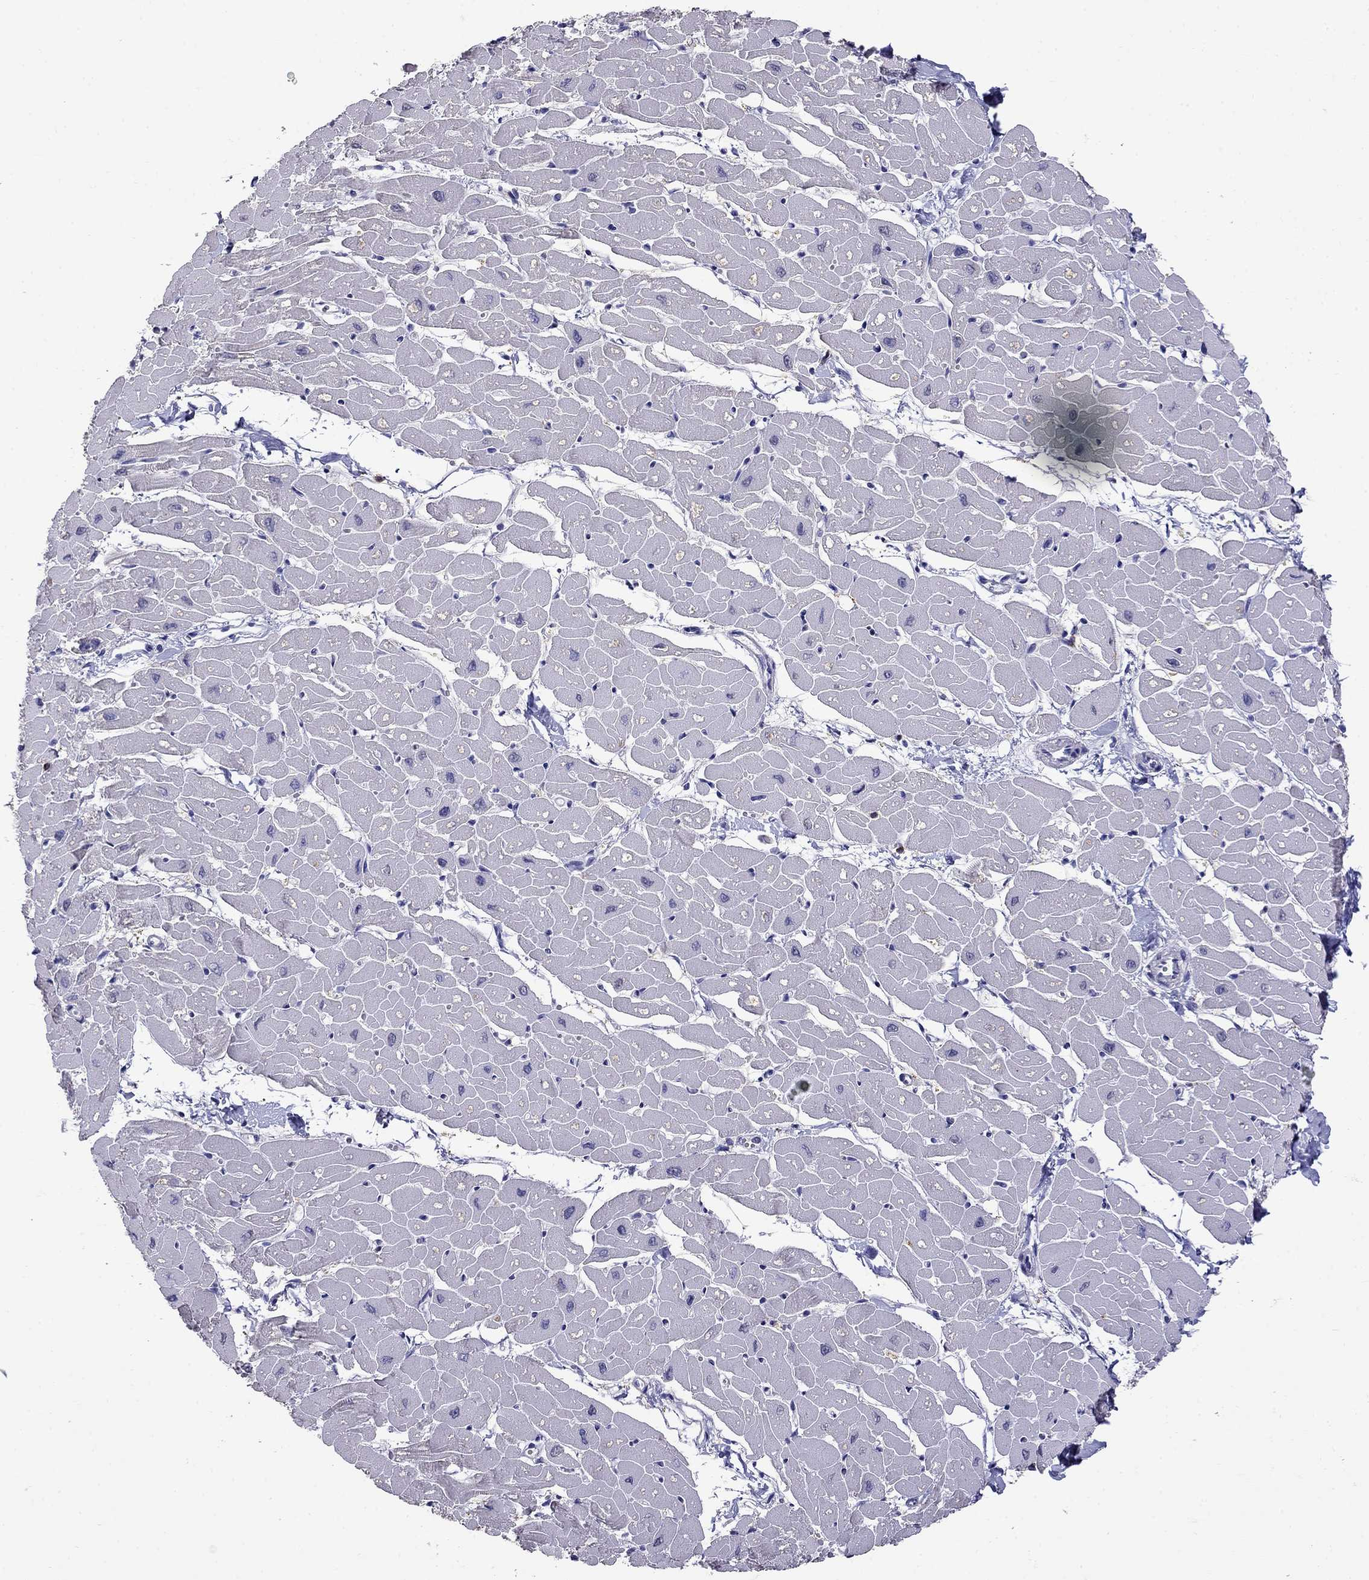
{"staining": {"intensity": "negative", "quantity": "none", "location": "none"}, "tissue": "heart muscle", "cell_type": "Cardiomyocytes", "image_type": "normal", "snomed": [{"axis": "morphology", "description": "Normal tissue, NOS"}, {"axis": "topography", "description": "Heart"}], "caption": "The immunohistochemistry micrograph has no significant positivity in cardiomyocytes of heart muscle.", "gene": "CD8B", "patient": {"sex": "male", "age": 57}}